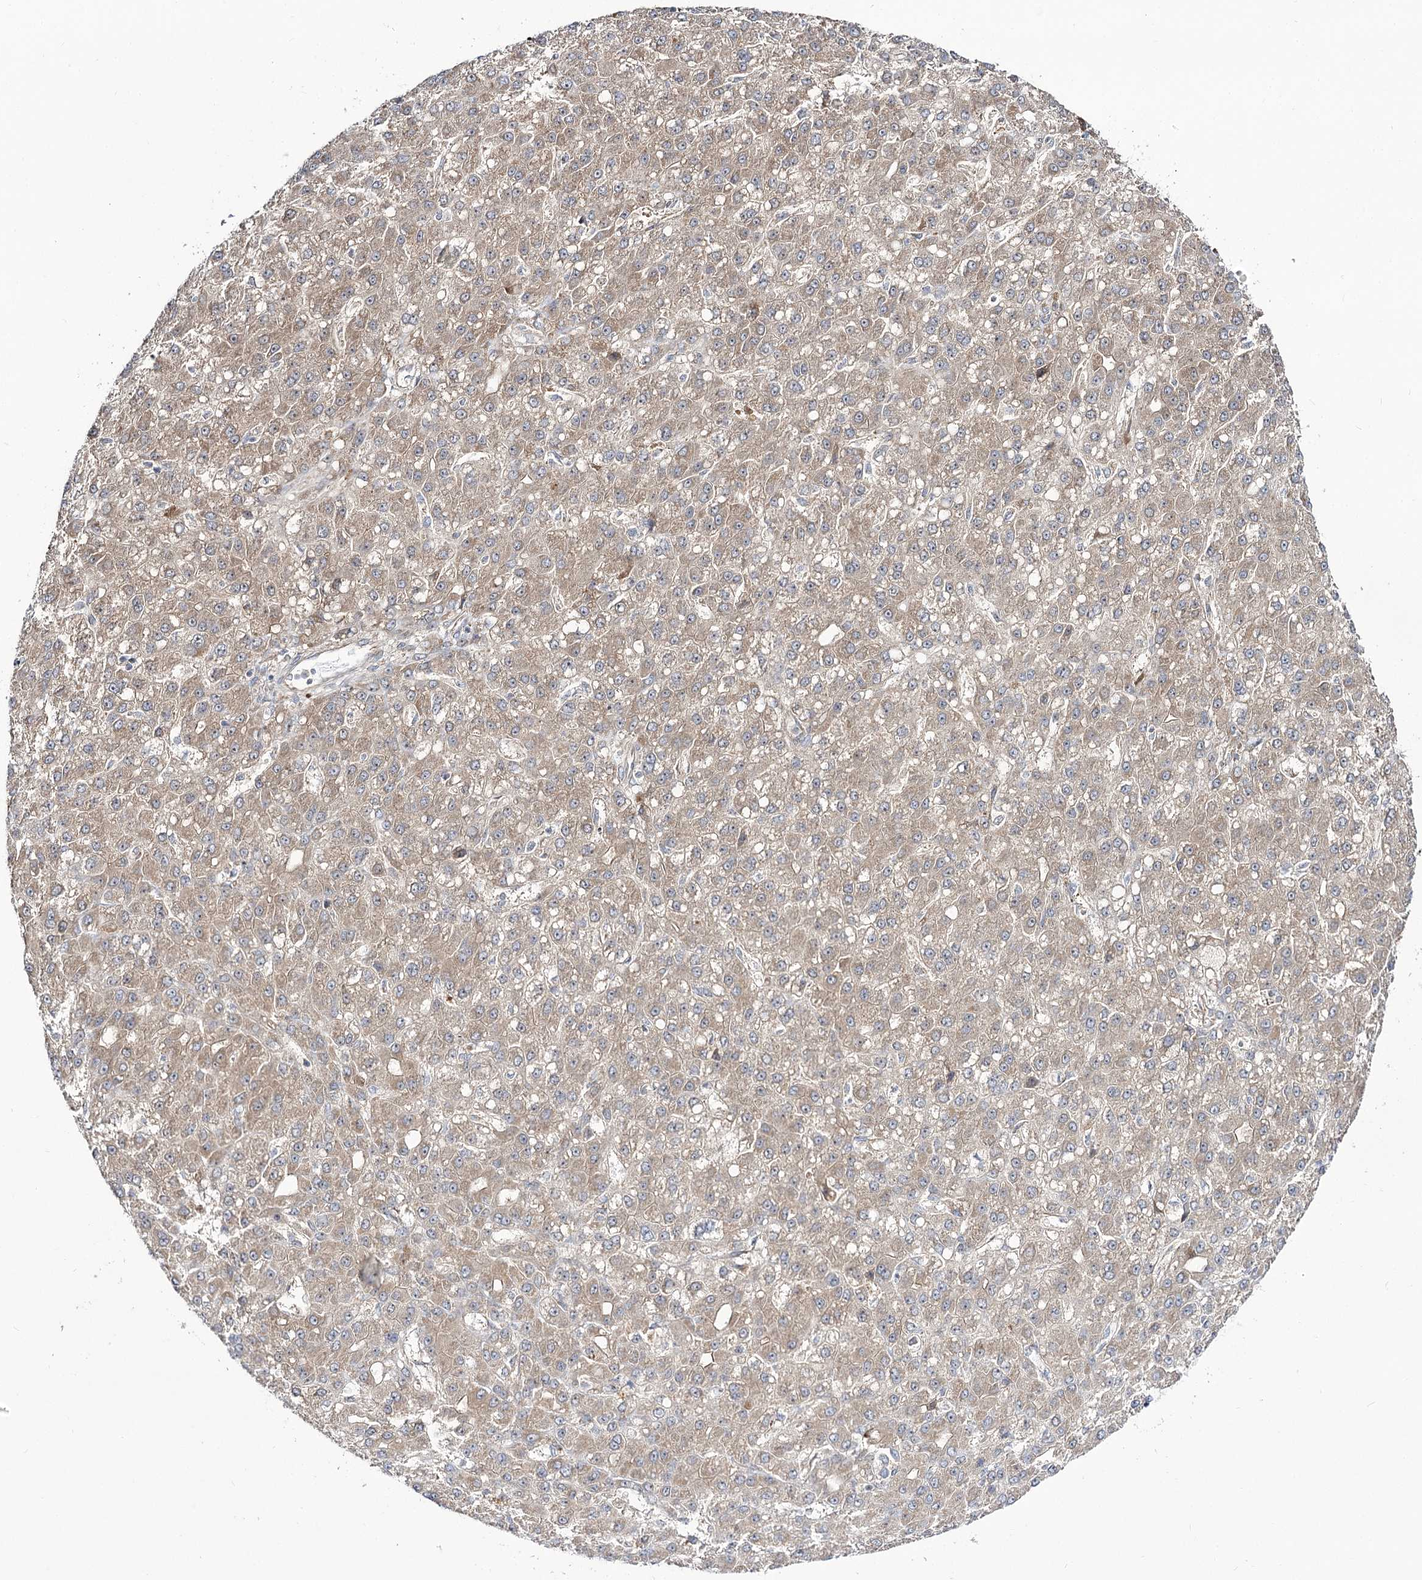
{"staining": {"intensity": "weak", "quantity": ">75%", "location": "cytoplasmic/membranous"}, "tissue": "liver cancer", "cell_type": "Tumor cells", "image_type": "cancer", "snomed": [{"axis": "morphology", "description": "Carcinoma, Hepatocellular, NOS"}, {"axis": "topography", "description": "Liver"}], "caption": "Approximately >75% of tumor cells in hepatocellular carcinoma (liver) reveal weak cytoplasmic/membranous protein positivity as visualized by brown immunohistochemical staining.", "gene": "C11orf80", "patient": {"sex": "male", "age": 67}}